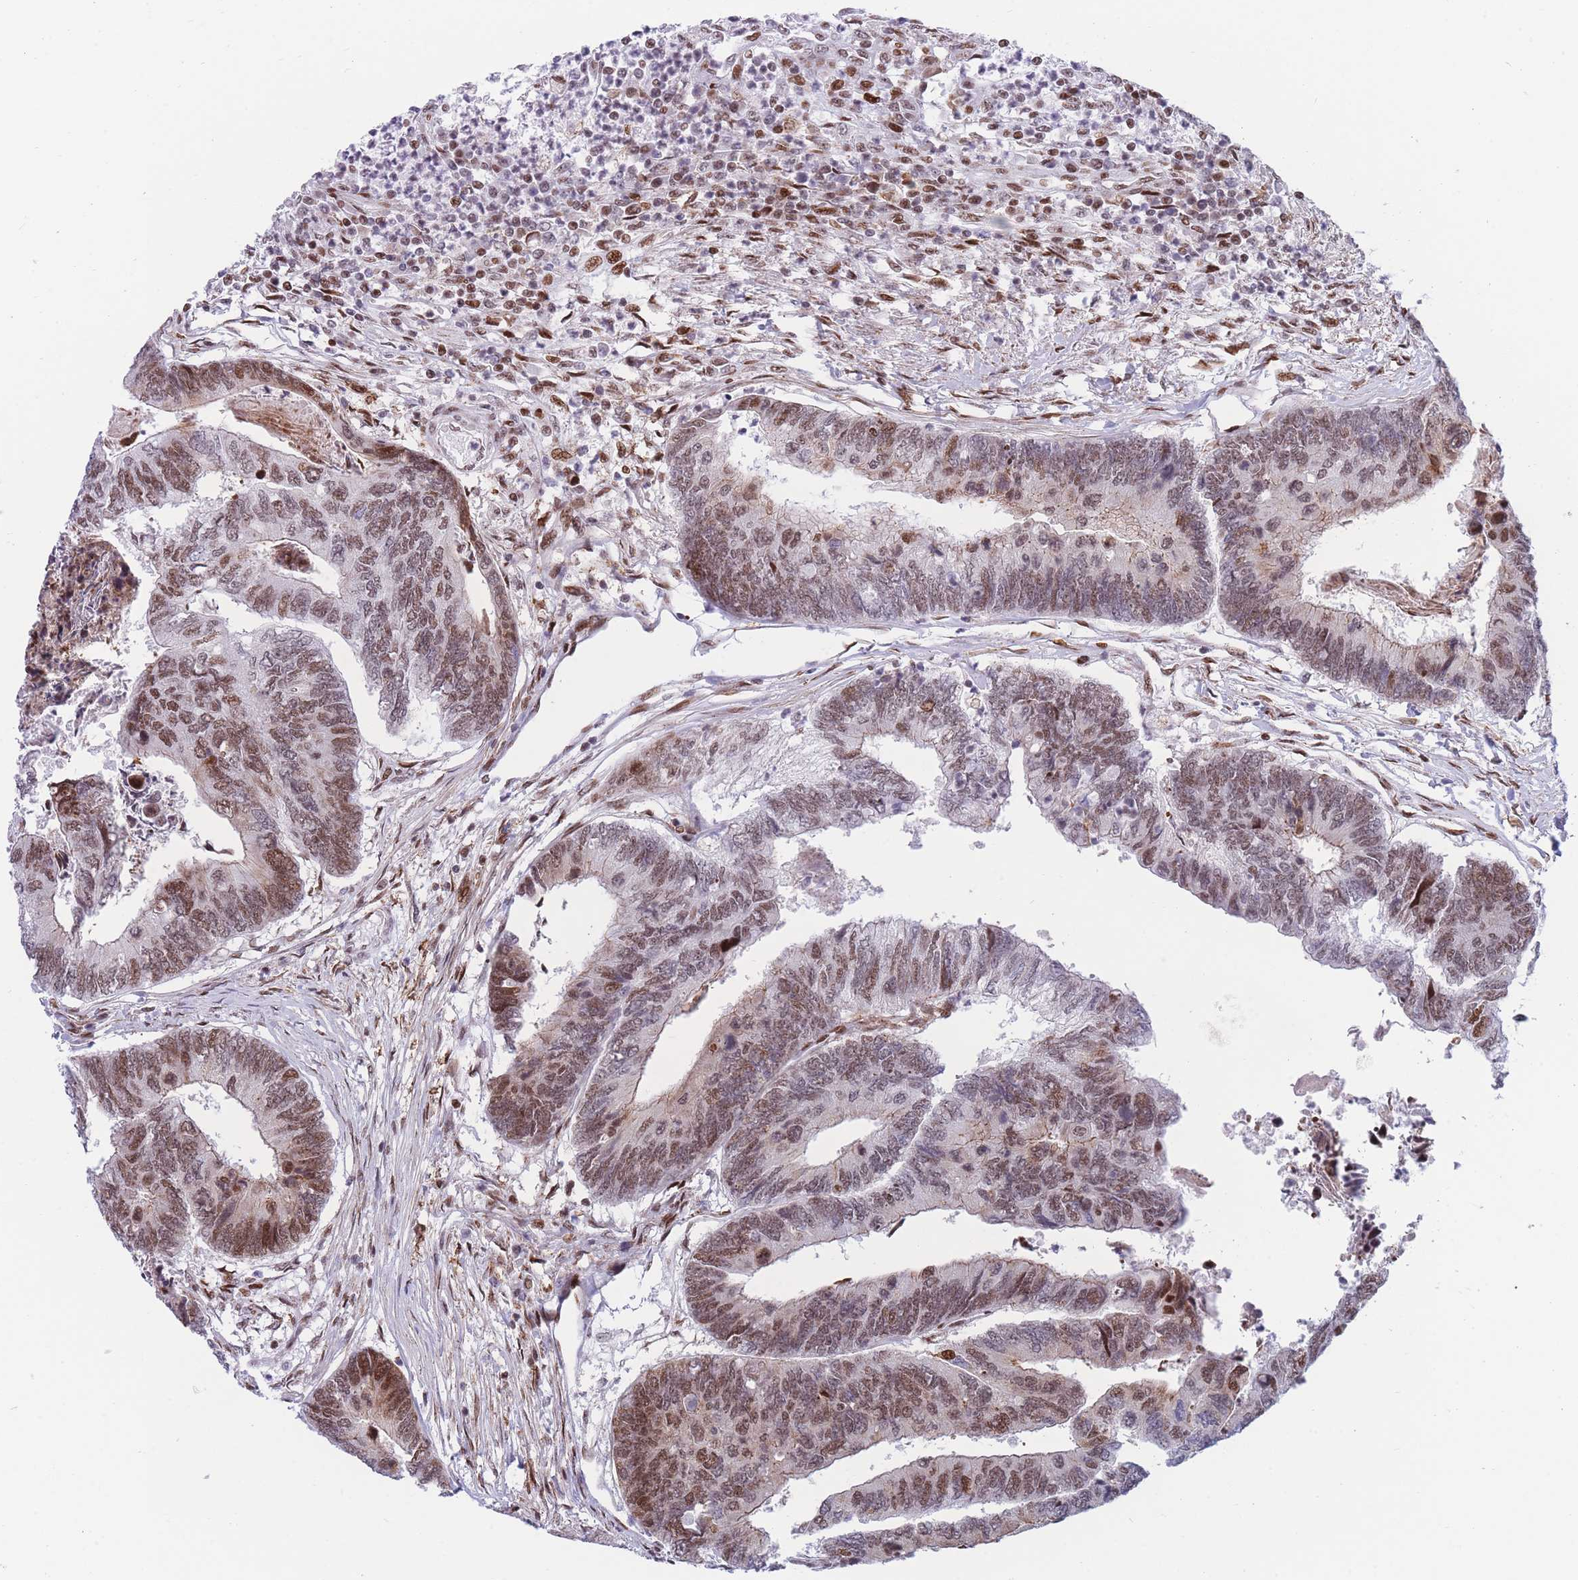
{"staining": {"intensity": "moderate", "quantity": ">75%", "location": "nuclear"}, "tissue": "colorectal cancer", "cell_type": "Tumor cells", "image_type": "cancer", "snomed": [{"axis": "morphology", "description": "Adenocarcinoma, NOS"}, {"axis": "topography", "description": "Colon"}], "caption": "Colorectal cancer stained with DAB (3,3'-diaminobenzidine) IHC displays medium levels of moderate nuclear staining in approximately >75% of tumor cells.", "gene": "DNAJC3", "patient": {"sex": "female", "age": 67}}